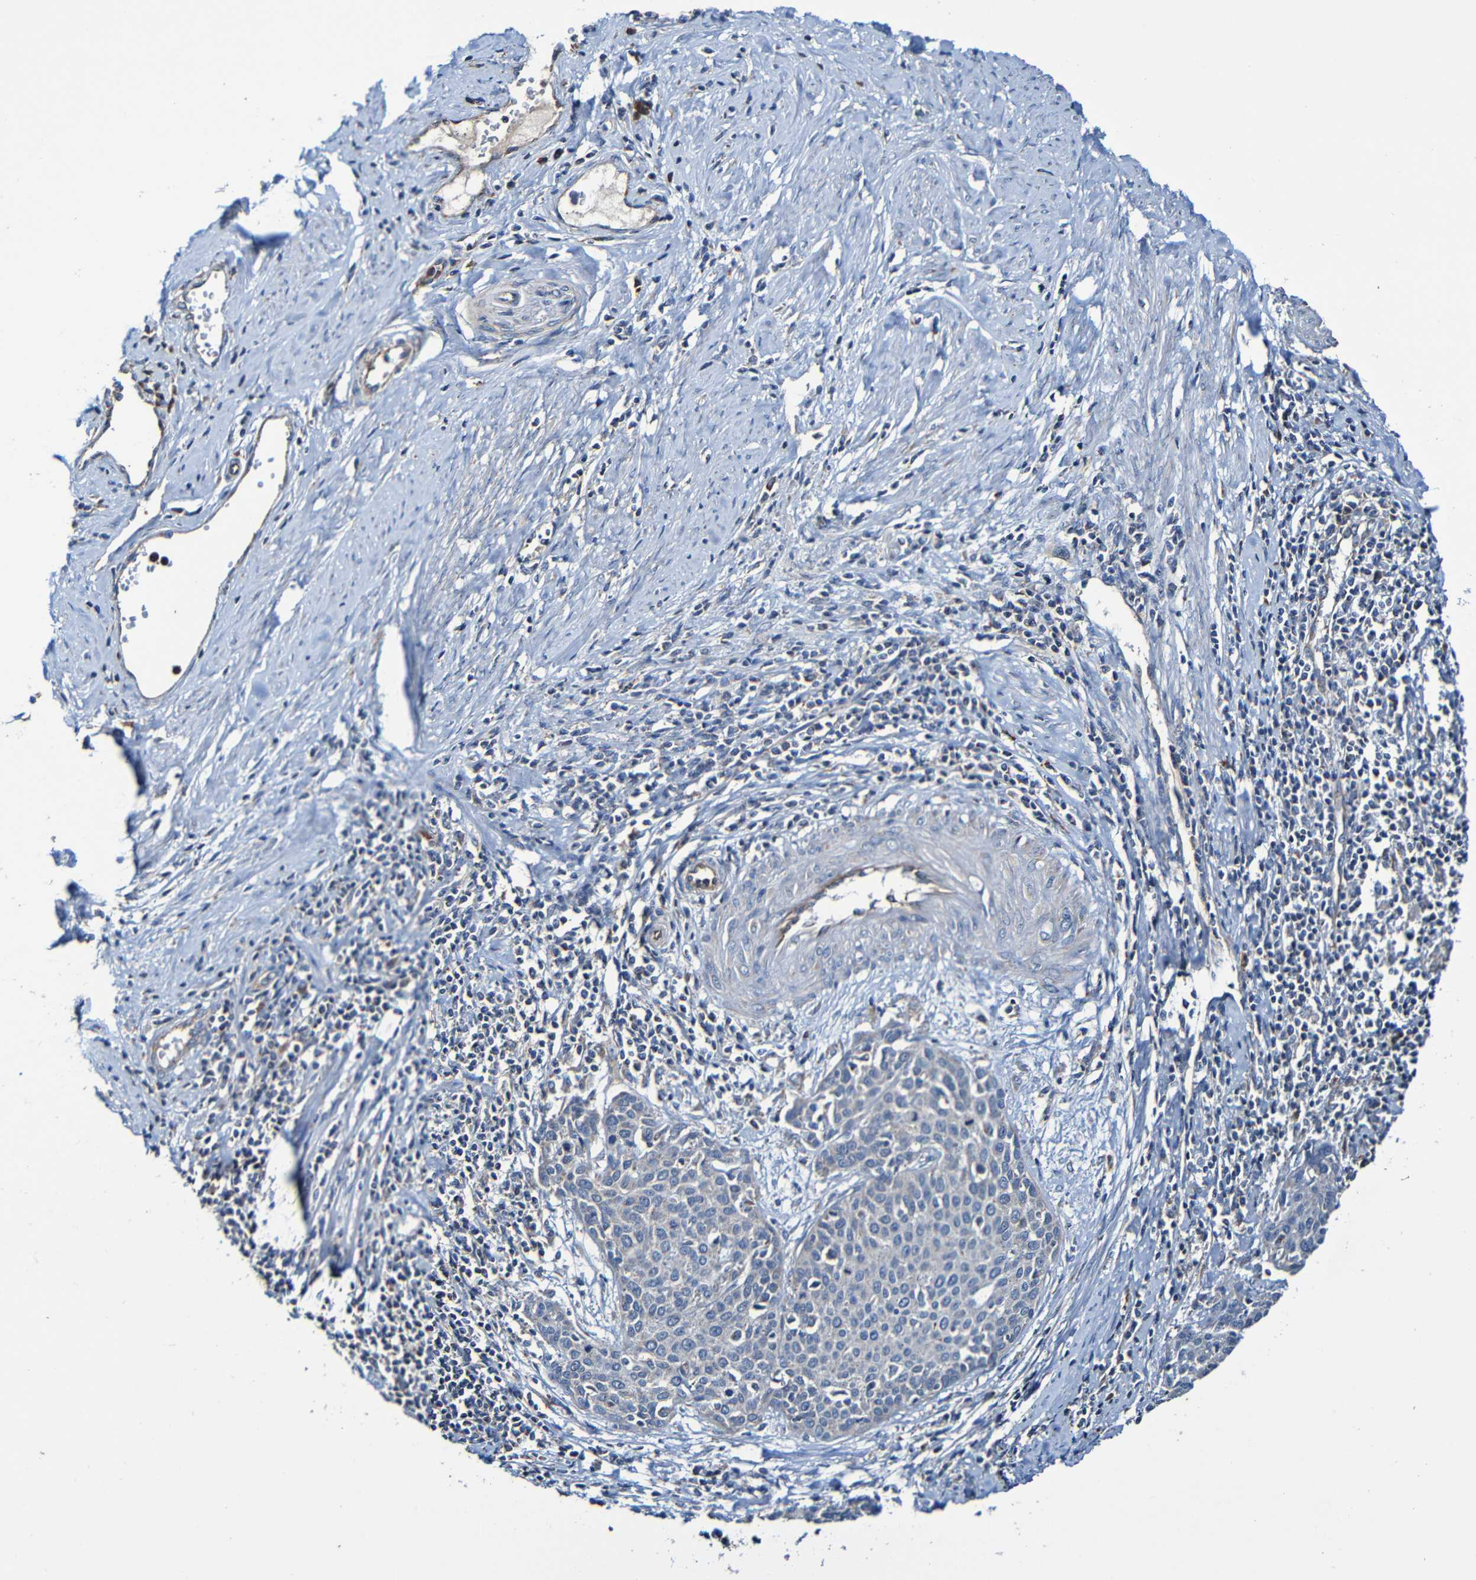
{"staining": {"intensity": "negative", "quantity": "none", "location": "none"}, "tissue": "cervical cancer", "cell_type": "Tumor cells", "image_type": "cancer", "snomed": [{"axis": "morphology", "description": "Squamous cell carcinoma, NOS"}, {"axis": "topography", "description": "Cervix"}], "caption": "Immunohistochemistry micrograph of neoplastic tissue: squamous cell carcinoma (cervical) stained with DAB (3,3'-diaminobenzidine) reveals no significant protein expression in tumor cells.", "gene": "ADAM15", "patient": {"sex": "female", "age": 38}}